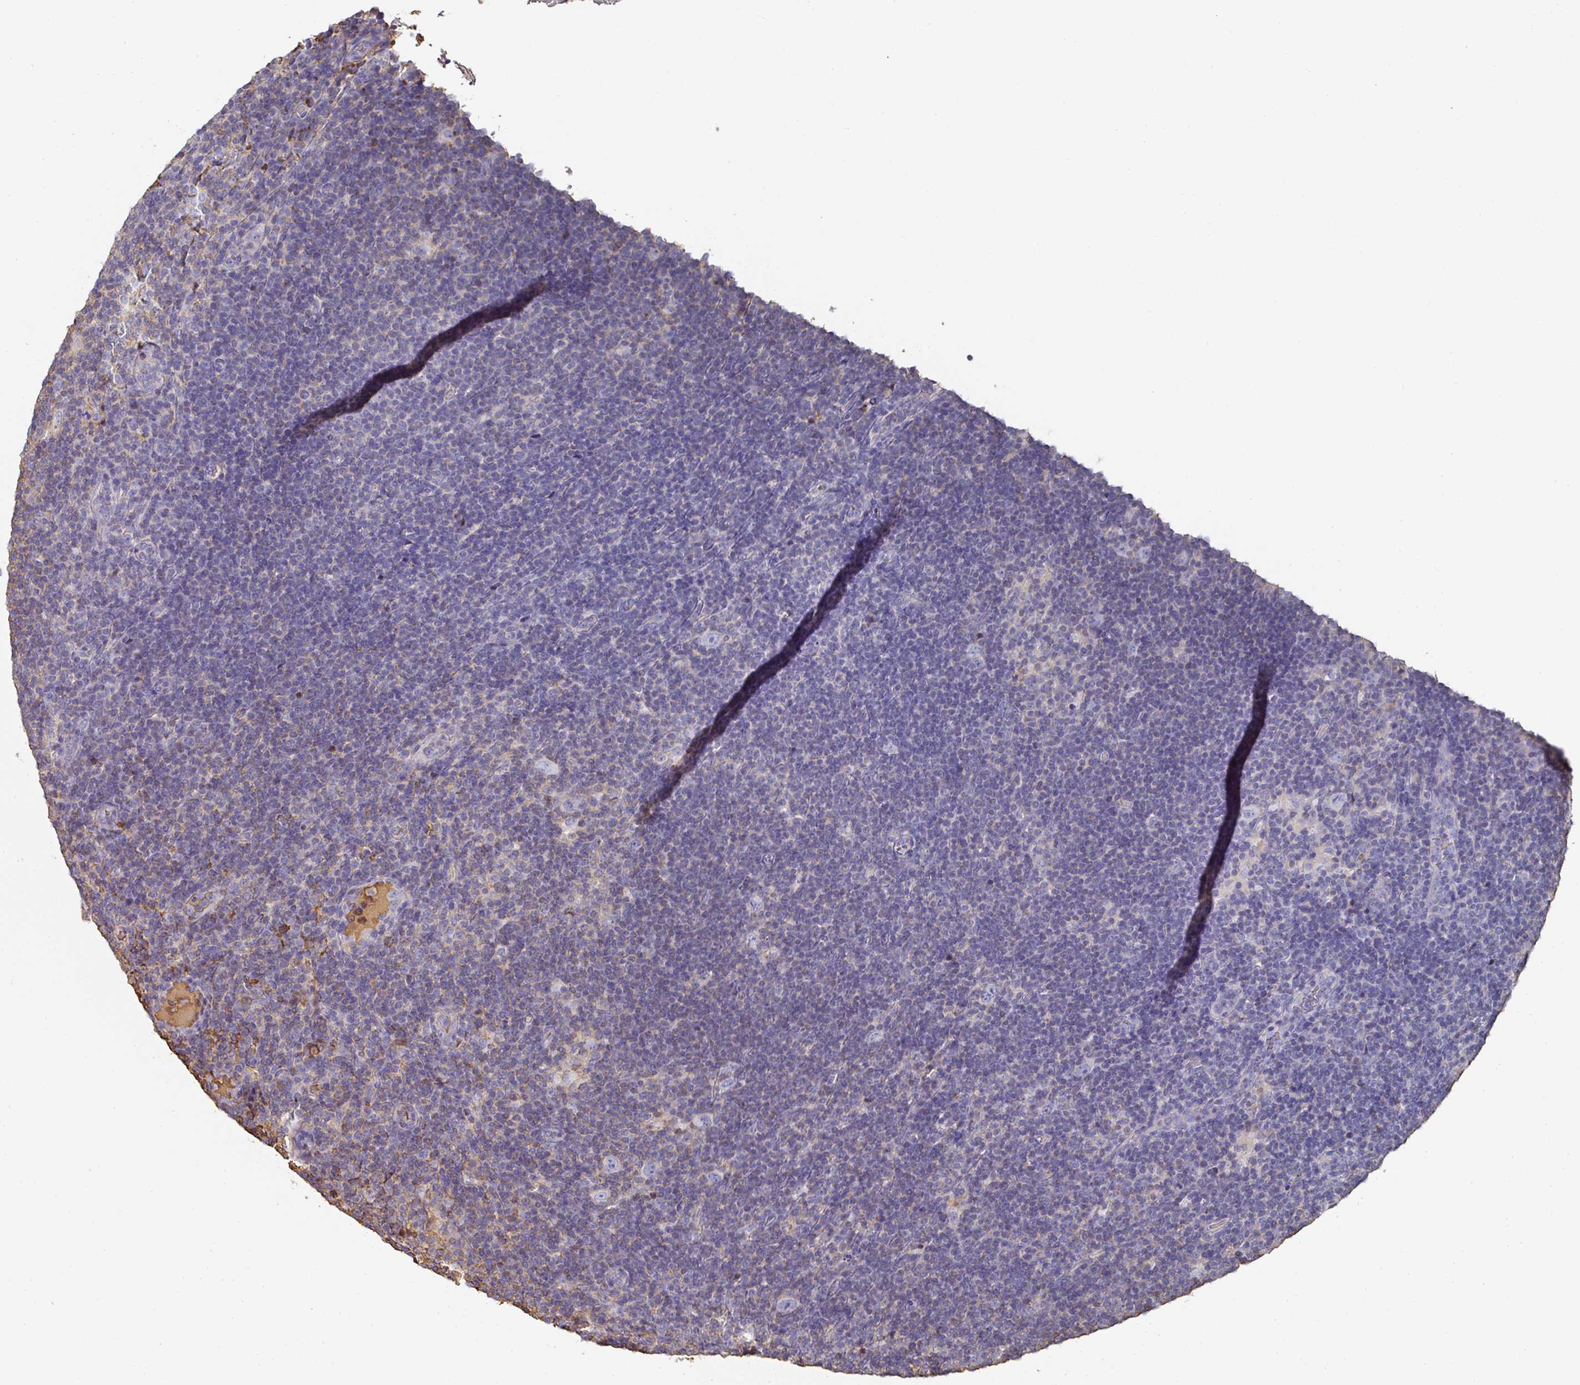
{"staining": {"intensity": "negative", "quantity": "none", "location": "none"}, "tissue": "lymphoma", "cell_type": "Tumor cells", "image_type": "cancer", "snomed": [{"axis": "morphology", "description": "Hodgkin's disease, NOS"}, {"axis": "topography", "description": "Lymph node"}], "caption": "This is an immunohistochemistry (IHC) photomicrograph of lymphoma. There is no positivity in tumor cells.", "gene": "ALB", "patient": {"sex": "female", "age": 57}}